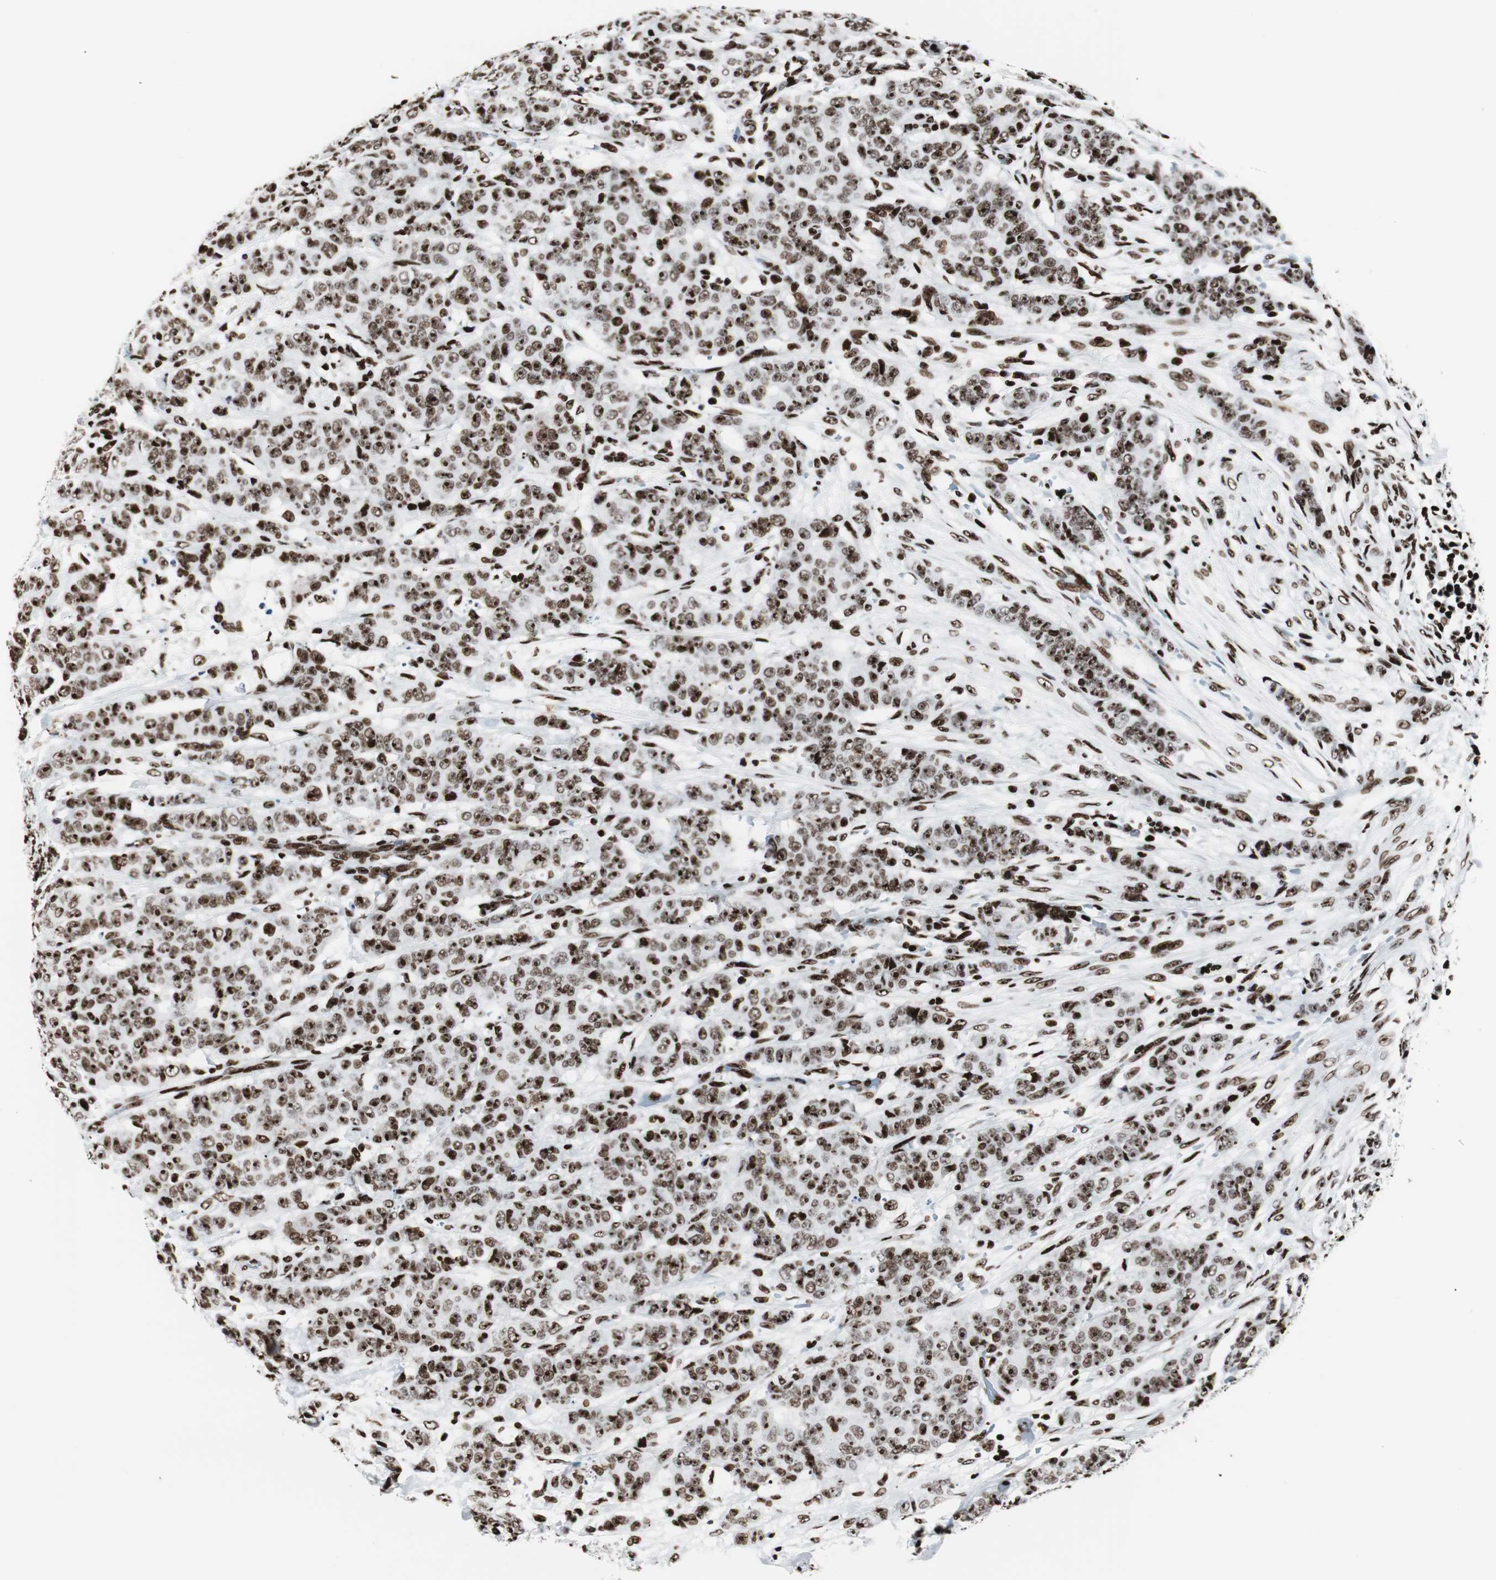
{"staining": {"intensity": "strong", "quantity": ">75%", "location": "nuclear"}, "tissue": "breast cancer", "cell_type": "Tumor cells", "image_type": "cancer", "snomed": [{"axis": "morphology", "description": "Duct carcinoma"}, {"axis": "topography", "description": "Breast"}], "caption": "Immunohistochemical staining of breast cancer exhibits high levels of strong nuclear expression in about >75% of tumor cells.", "gene": "NCL", "patient": {"sex": "female", "age": 40}}